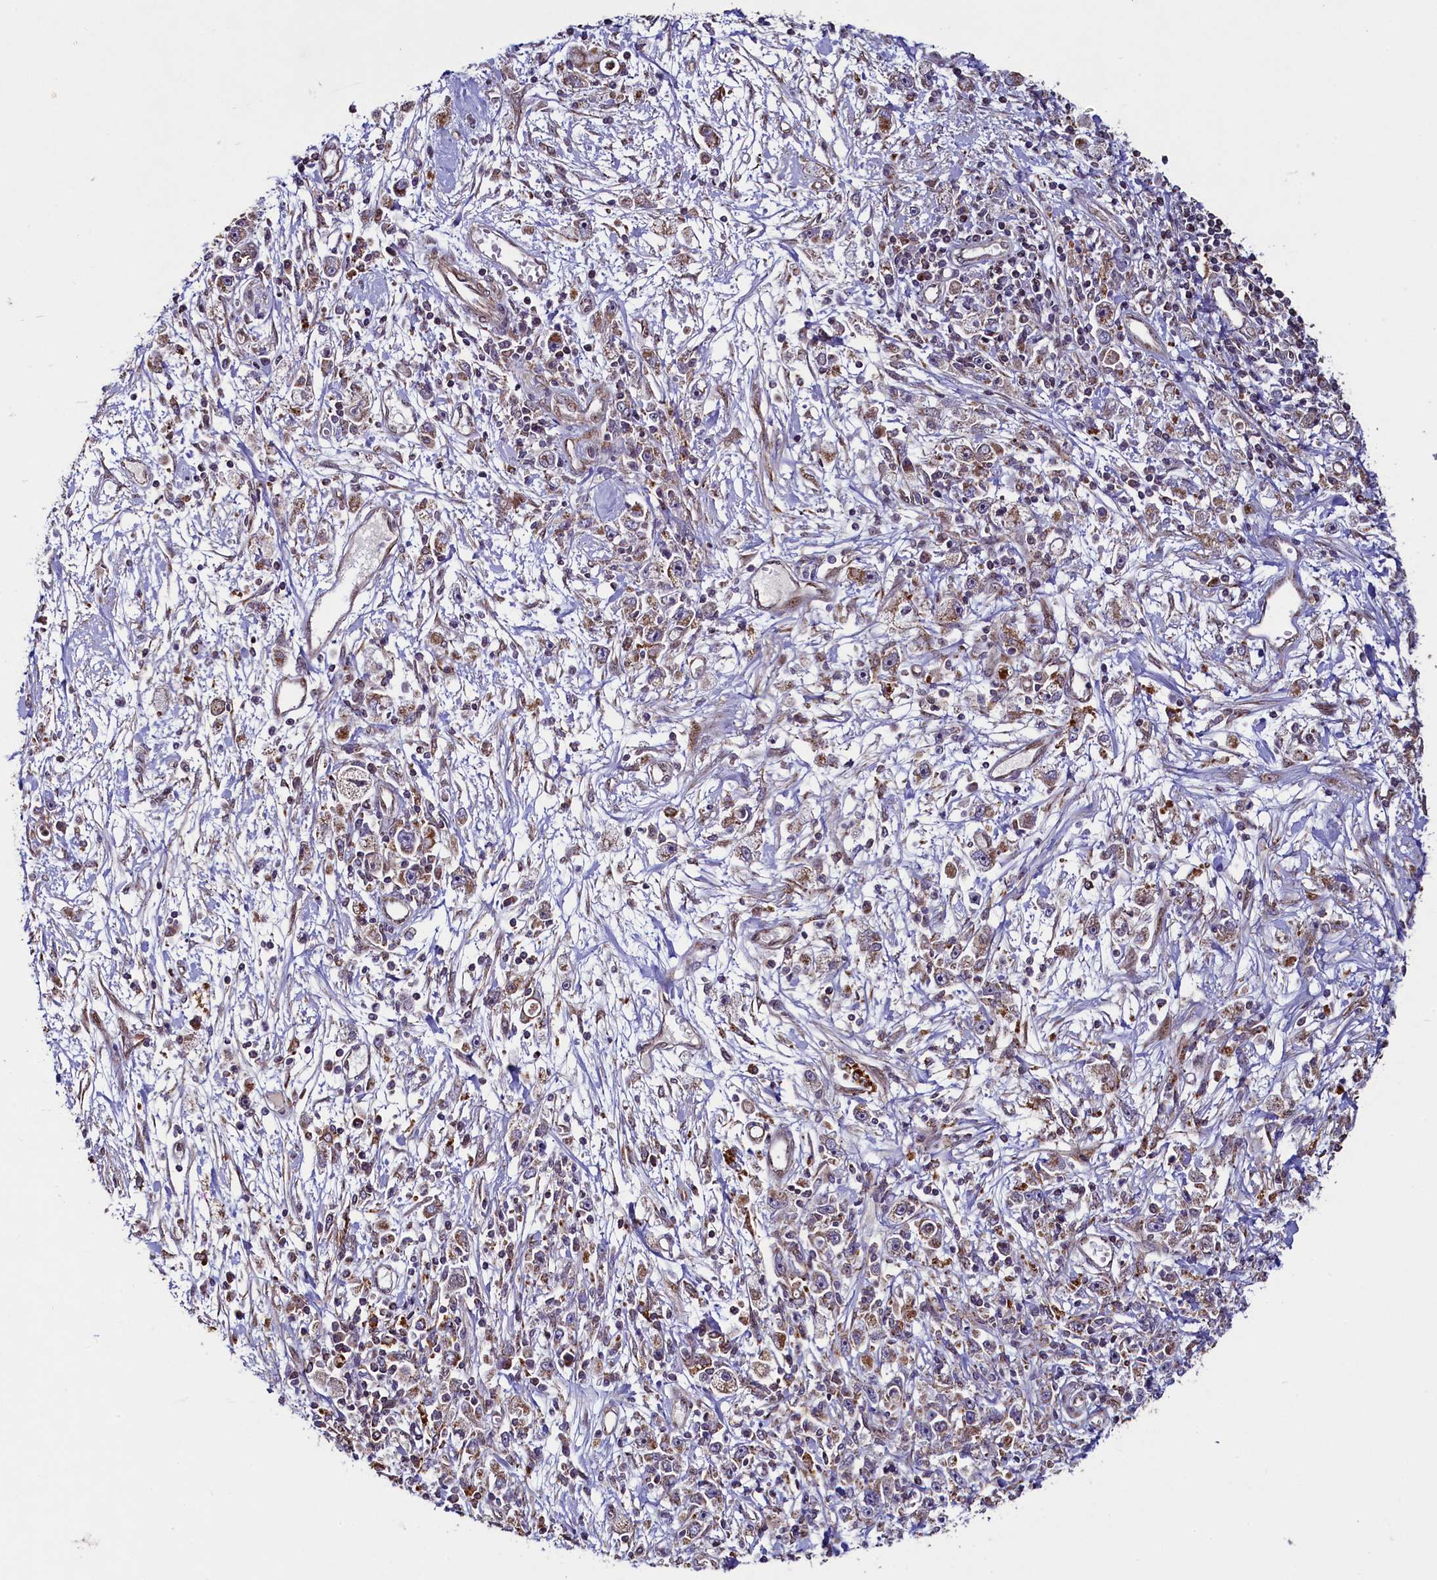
{"staining": {"intensity": "weak", "quantity": "25%-75%", "location": "cytoplasmic/membranous"}, "tissue": "stomach cancer", "cell_type": "Tumor cells", "image_type": "cancer", "snomed": [{"axis": "morphology", "description": "Adenocarcinoma, NOS"}, {"axis": "topography", "description": "Stomach"}], "caption": "High-magnification brightfield microscopy of stomach adenocarcinoma stained with DAB (brown) and counterstained with hematoxylin (blue). tumor cells exhibit weak cytoplasmic/membranous expression is present in approximately25%-75% of cells.", "gene": "ZNF577", "patient": {"sex": "female", "age": 59}}